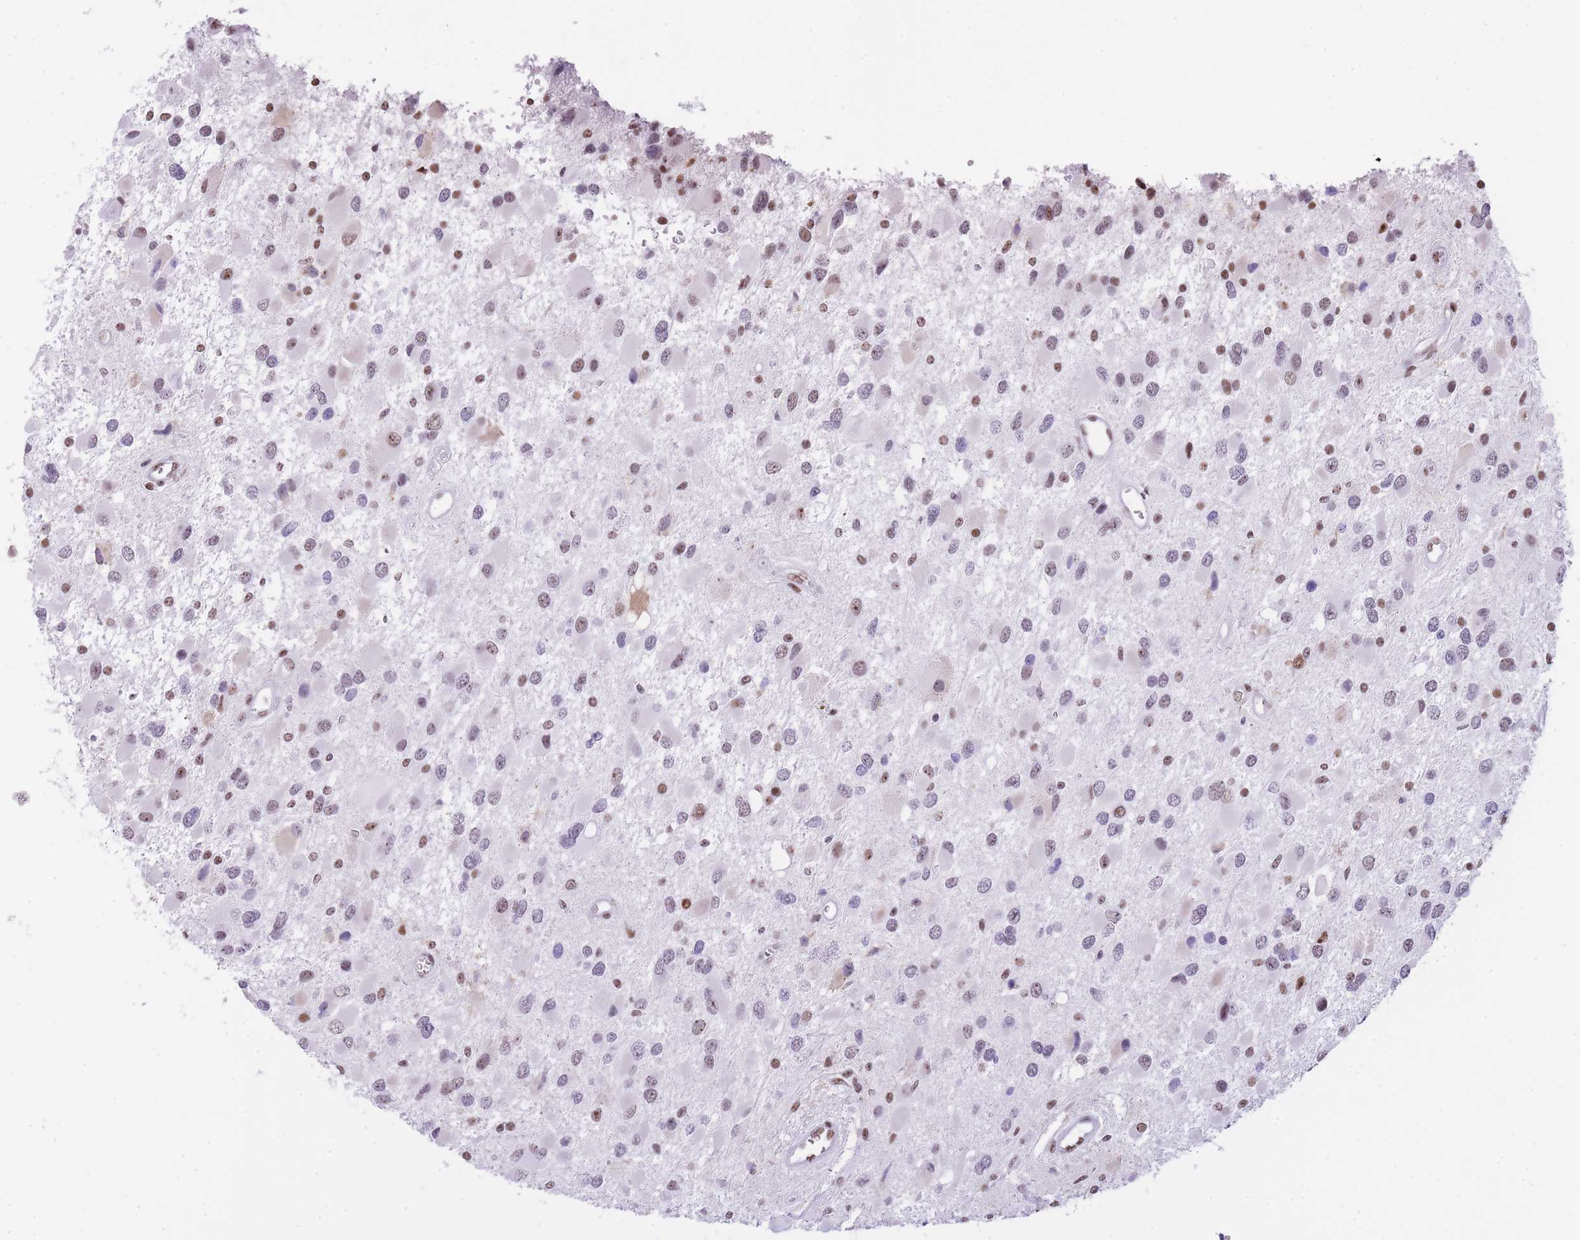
{"staining": {"intensity": "moderate", "quantity": "25%-75%", "location": "nuclear"}, "tissue": "glioma", "cell_type": "Tumor cells", "image_type": "cancer", "snomed": [{"axis": "morphology", "description": "Glioma, malignant, High grade"}, {"axis": "topography", "description": "Brain"}], "caption": "The photomicrograph displays staining of glioma, revealing moderate nuclear protein expression (brown color) within tumor cells.", "gene": "EVC2", "patient": {"sex": "male", "age": 53}}